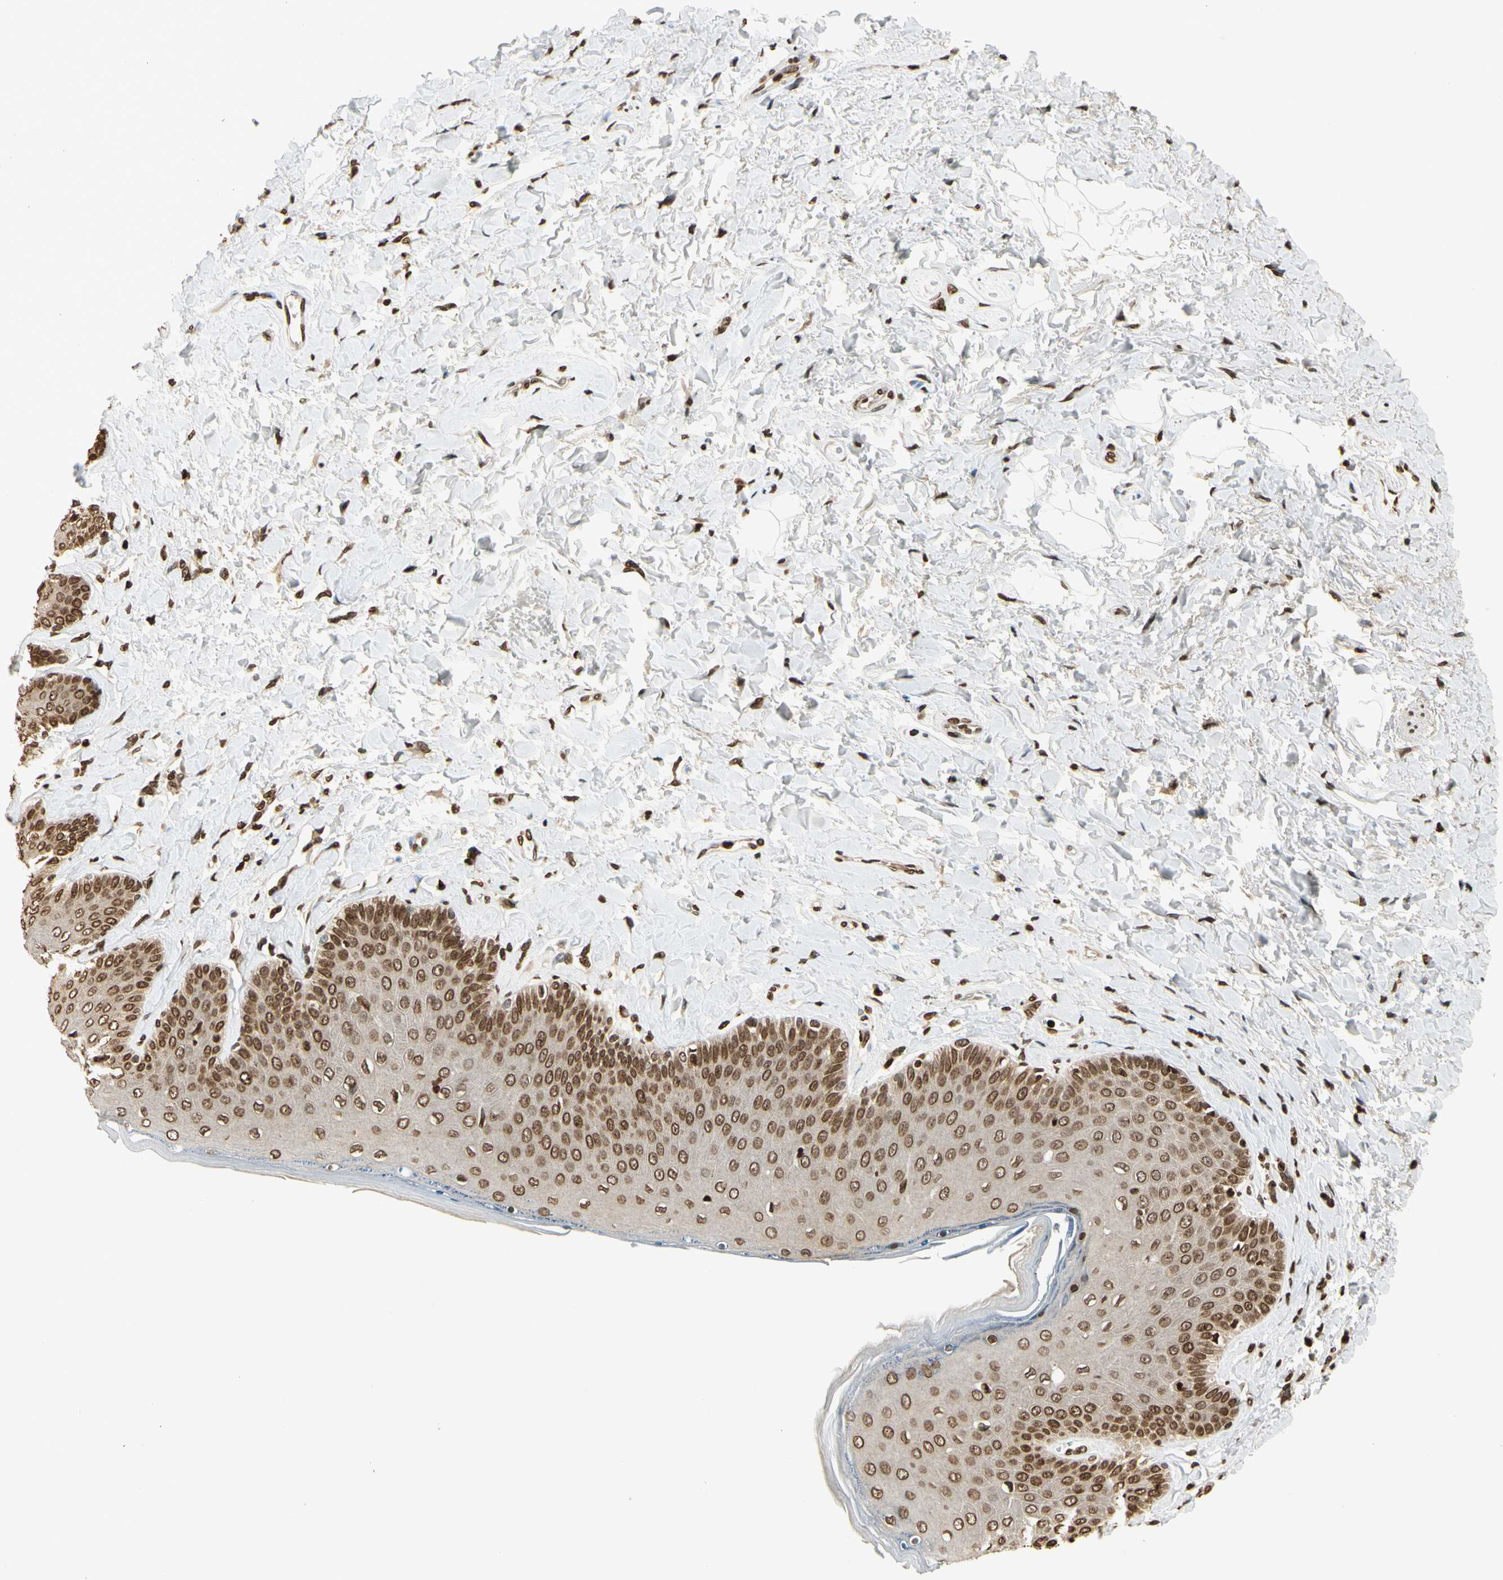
{"staining": {"intensity": "strong", "quantity": ">75%", "location": "cytoplasmic/membranous,nuclear"}, "tissue": "skin", "cell_type": "Epidermal cells", "image_type": "normal", "snomed": [{"axis": "morphology", "description": "Normal tissue, NOS"}, {"axis": "topography", "description": "Anal"}], "caption": "Skin stained with DAB (3,3'-diaminobenzidine) immunohistochemistry reveals high levels of strong cytoplasmic/membranous,nuclear positivity in approximately >75% of epidermal cells.", "gene": "RORA", "patient": {"sex": "male", "age": 69}}